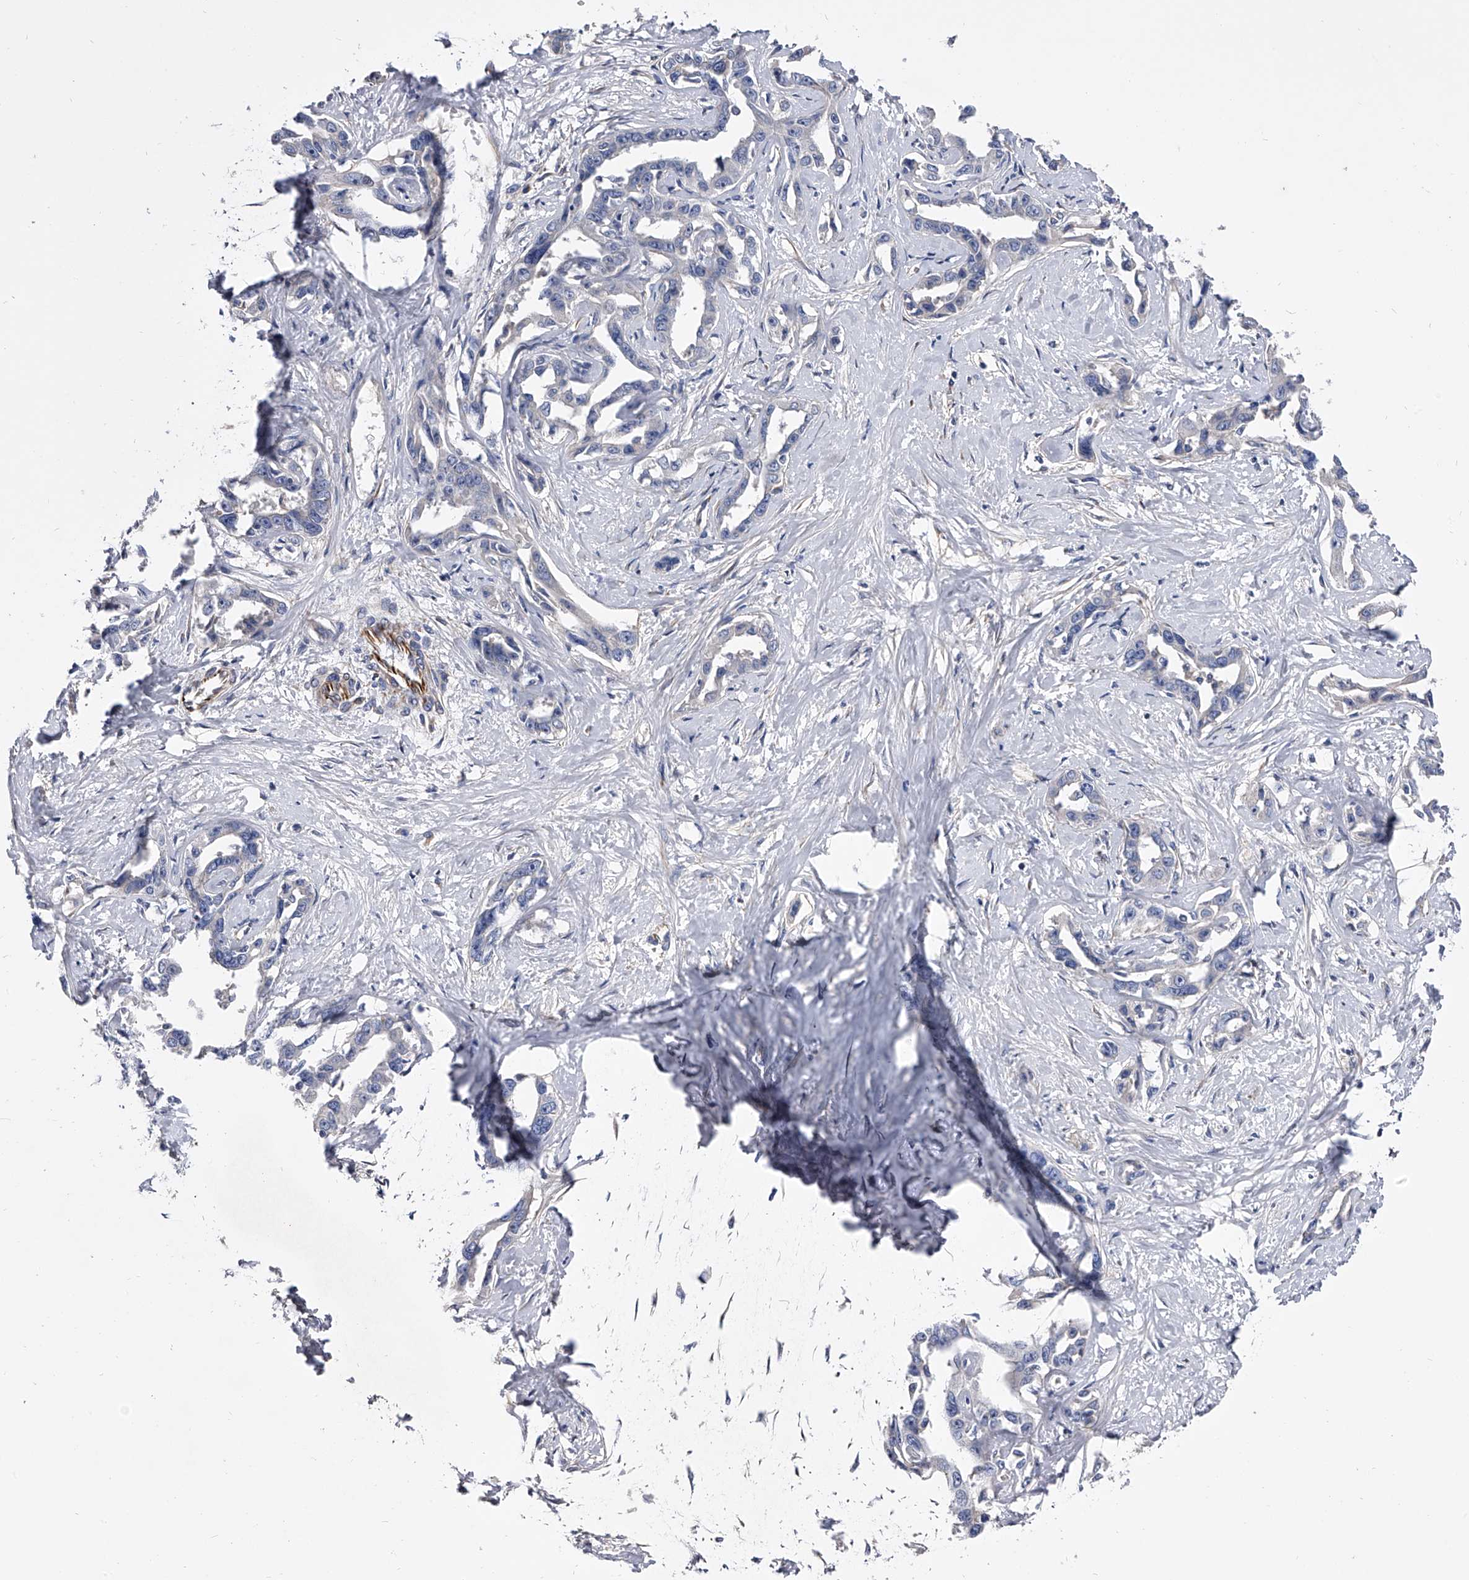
{"staining": {"intensity": "negative", "quantity": "none", "location": "none"}, "tissue": "liver cancer", "cell_type": "Tumor cells", "image_type": "cancer", "snomed": [{"axis": "morphology", "description": "Cholangiocarcinoma"}, {"axis": "topography", "description": "Liver"}], "caption": "Immunohistochemical staining of human liver cancer shows no significant positivity in tumor cells. Nuclei are stained in blue.", "gene": "EFCAB7", "patient": {"sex": "male", "age": 59}}